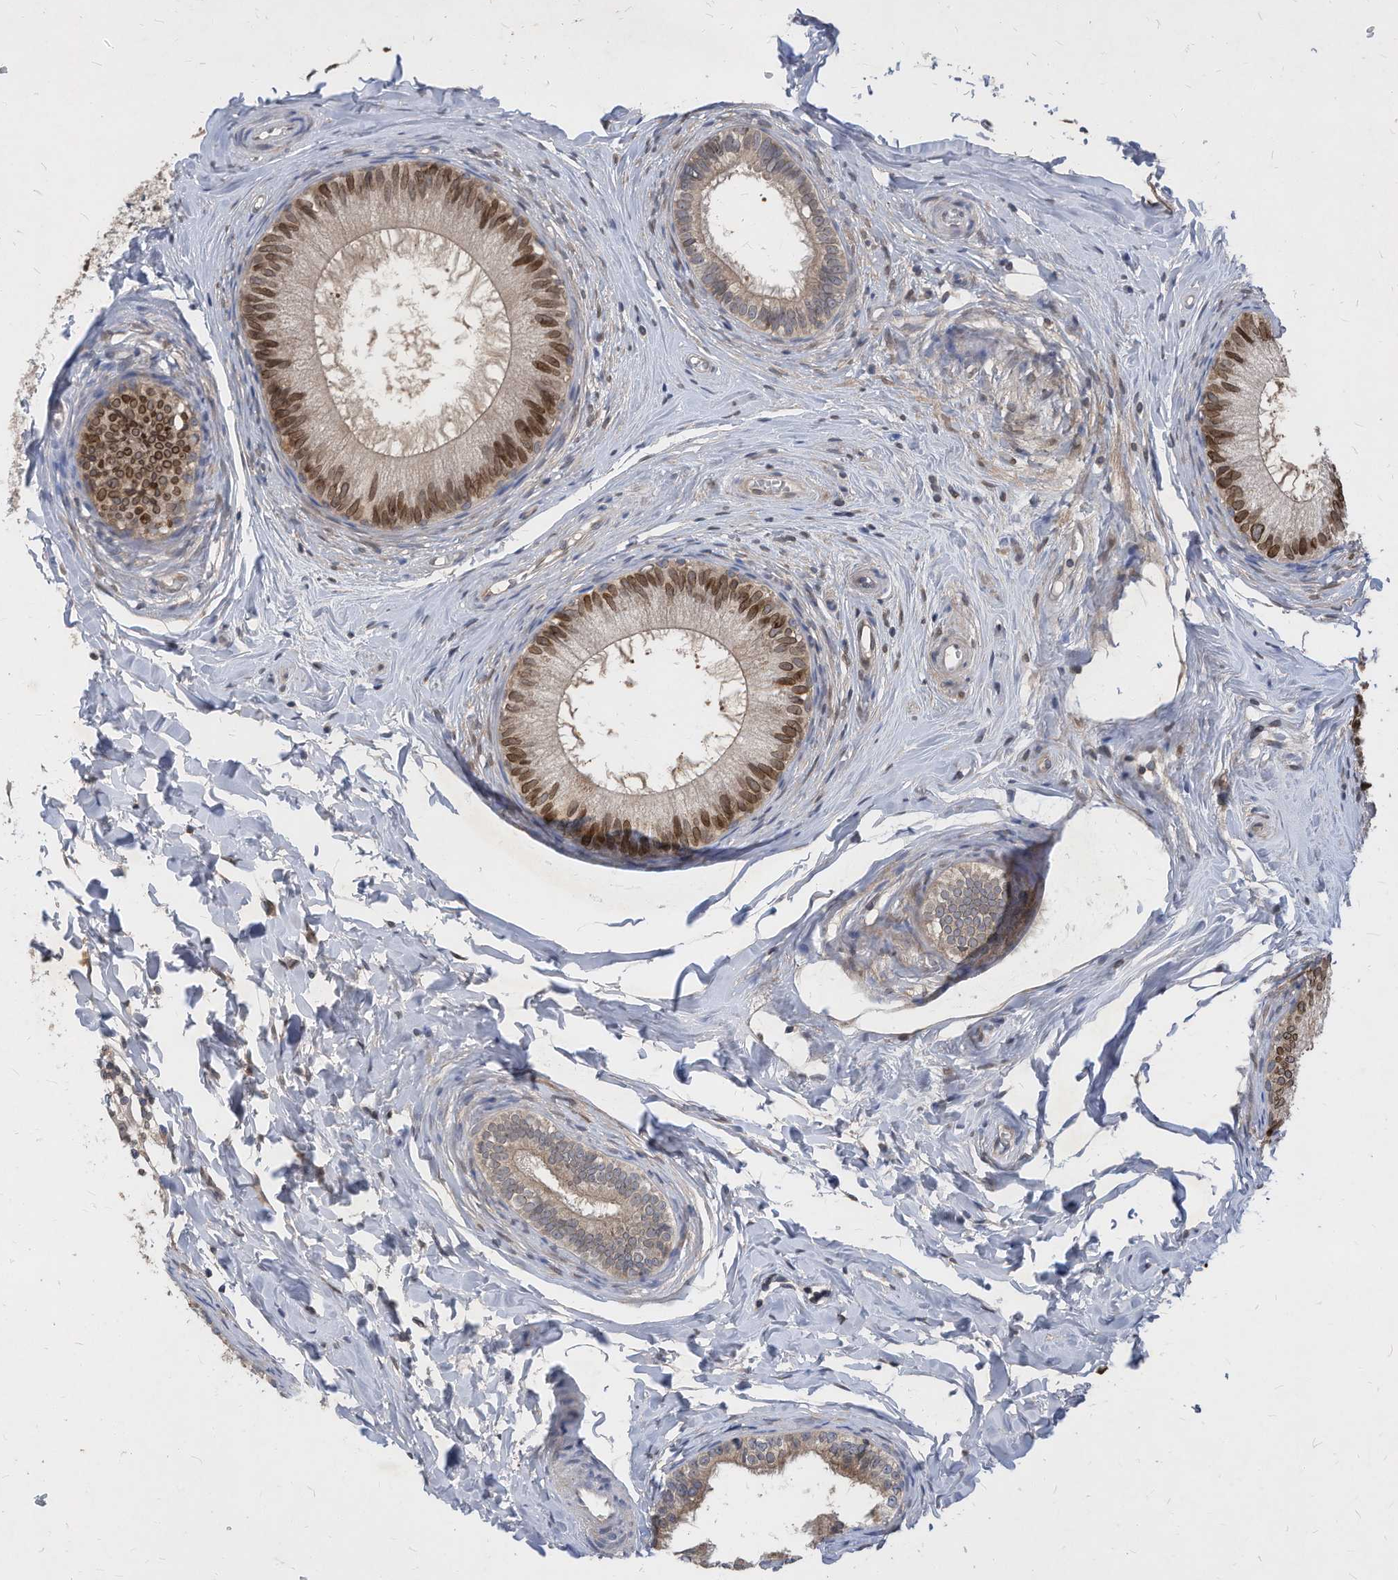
{"staining": {"intensity": "moderate", "quantity": ">75%", "location": "cytoplasmic/membranous,nuclear"}, "tissue": "epididymis", "cell_type": "Glandular cells", "image_type": "normal", "snomed": [{"axis": "morphology", "description": "Normal tissue, NOS"}, {"axis": "topography", "description": "Epididymis"}], "caption": "Protein expression by immunohistochemistry (IHC) reveals moderate cytoplasmic/membranous,nuclear expression in approximately >75% of glandular cells in unremarkable epididymis.", "gene": "KPNB1", "patient": {"sex": "male", "age": 34}}